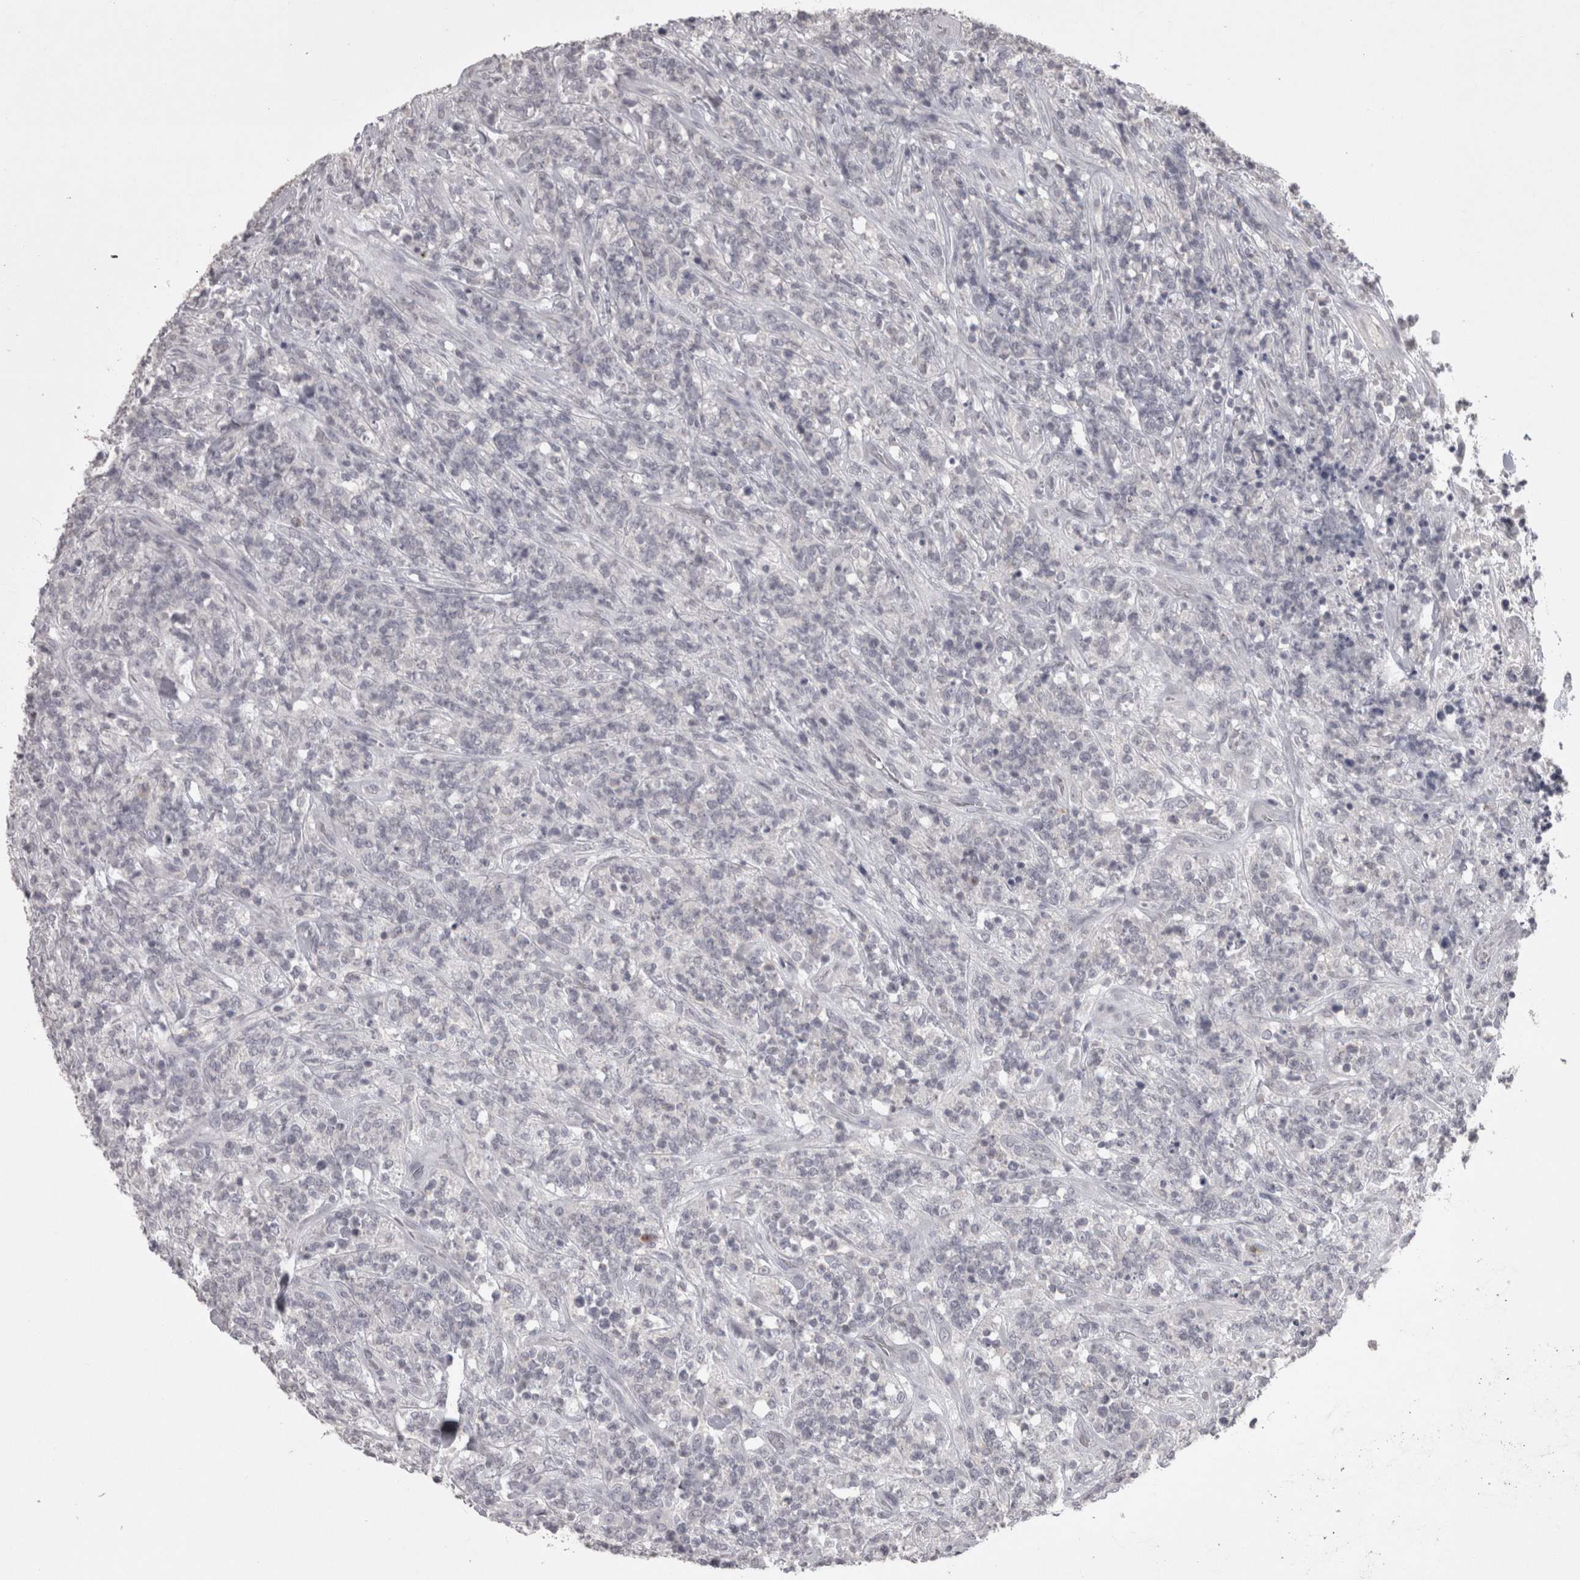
{"staining": {"intensity": "negative", "quantity": "none", "location": "none"}, "tissue": "lymphoma", "cell_type": "Tumor cells", "image_type": "cancer", "snomed": [{"axis": "morphology", "description": "Malignant lymphoma, non-Hodgkin's type, High grade"}, {"axis": "topography", "description": "Soft tissue"}], "caption": "This is an immunohistochemistry (IHC) image of high-grade malignant lymphoma, non-Hodgkin's type. There is no staining in tumor cells.", "gene": "LAX1", "patient": {"sex": "male", "age": 18}}